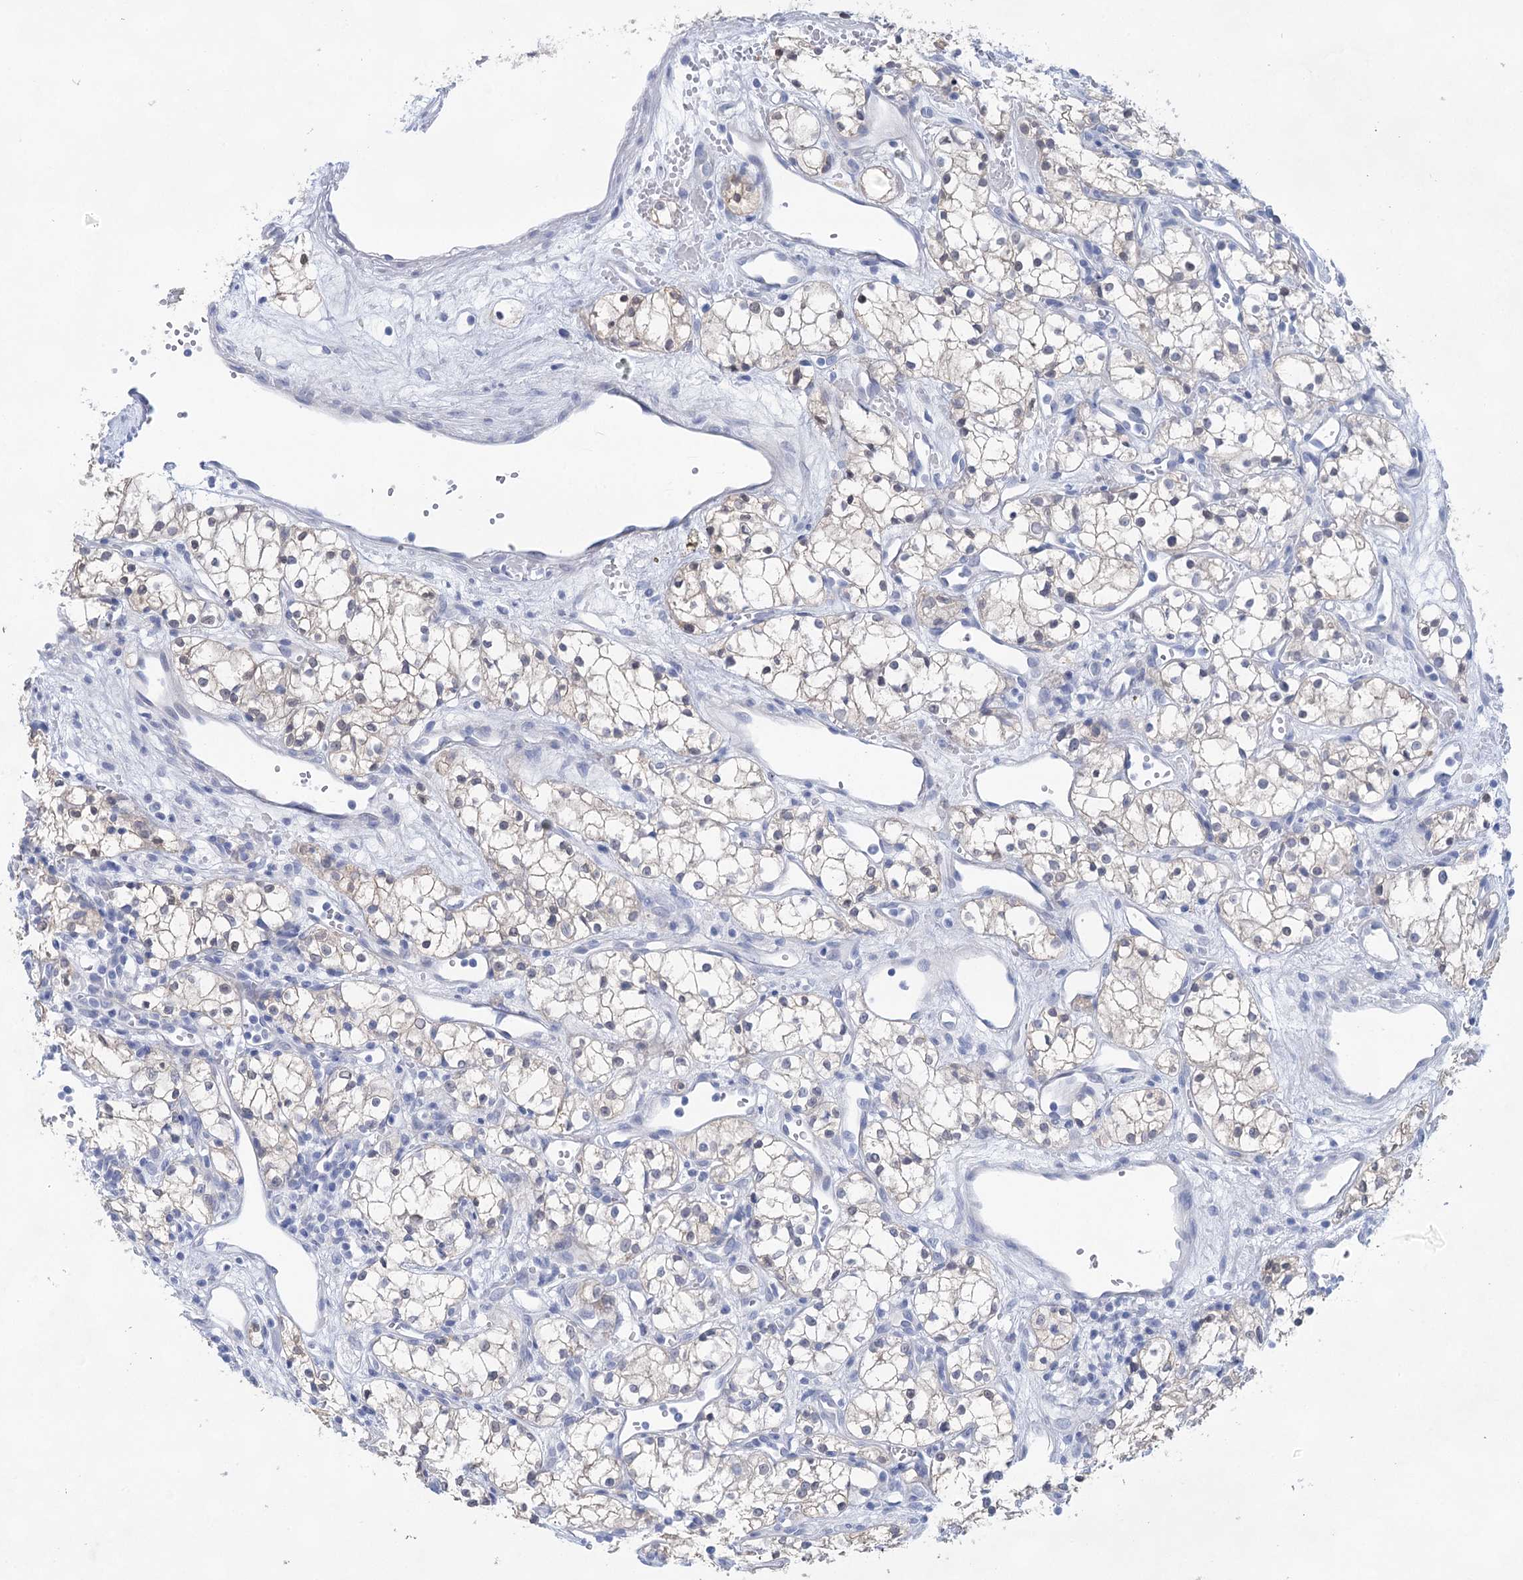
{"staining": {"intensity": "negative", "quantity": "none", "location": "none"}, "tissue": "renal cancer", "cell_type": "Tumor cells", "image_type": "cancer", "snomed": [{"axis": "morphology", "description": "Adenocarcinoma, NOS"}, {"axis": "topography", "description": "Kidney"}], "caption": "There is no significant staining in tumor cells of adenocarcinoma (renal).", "gene": "LALBA", "patient": {"sex": "male", "age": 59}}